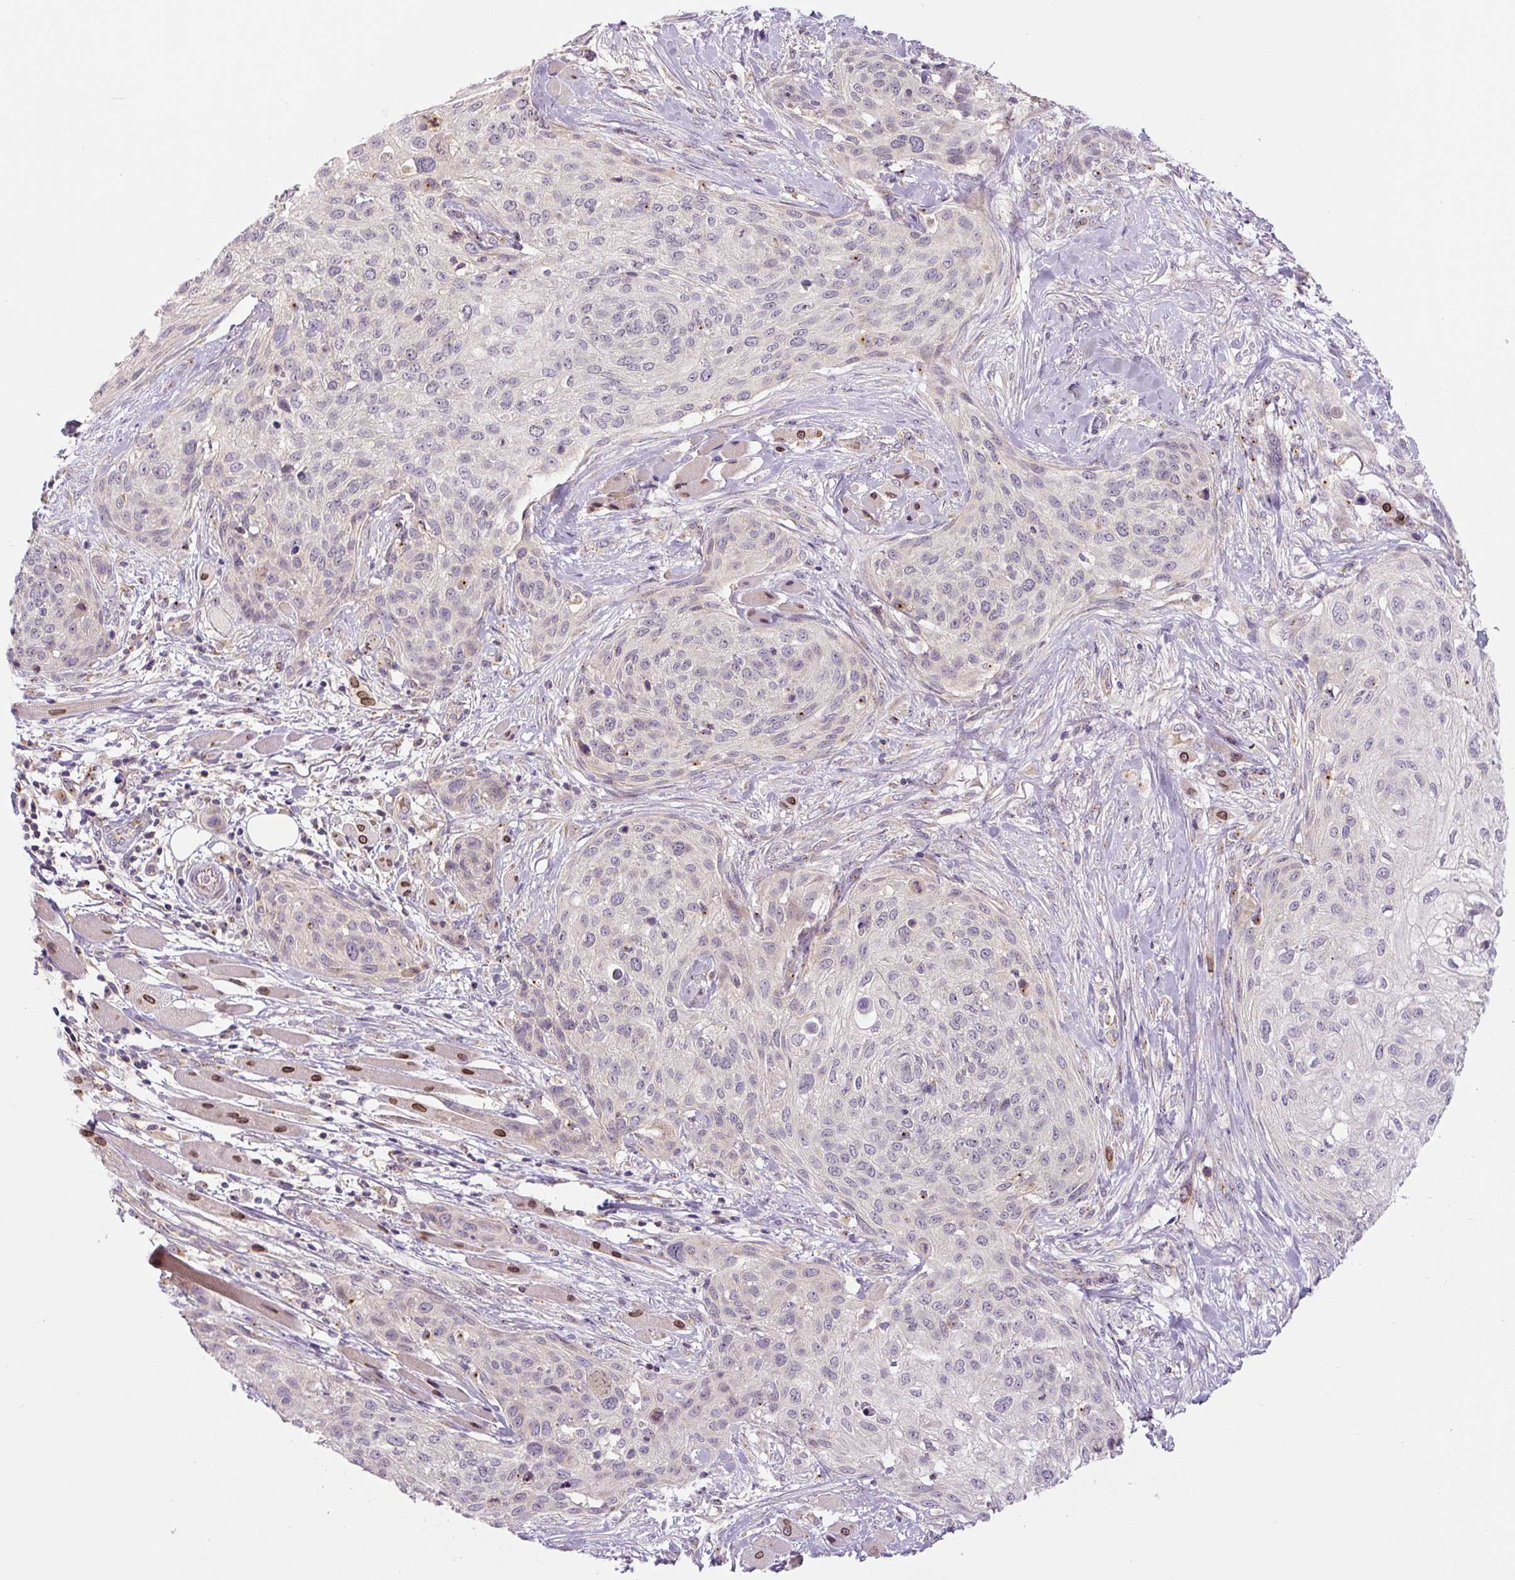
{"staining": {"intensity": "negative", "quantity": "none", "location": "none"}, "tissue": "skin cancer", "cell_type": "Tumor cells", "image_type": "cancer", "snomed": [{"axis": "morphology", "description": "Squamous cell carcinoma, NOS"}, {"axis": "topography", "description": "Skin"}], "caption": "This is an IHC image of human skin squamous cell carcinoma. There is no positivity in tumor cells.", "gene": "PCM1", "patient": {"sex": "female", "age": 87}}